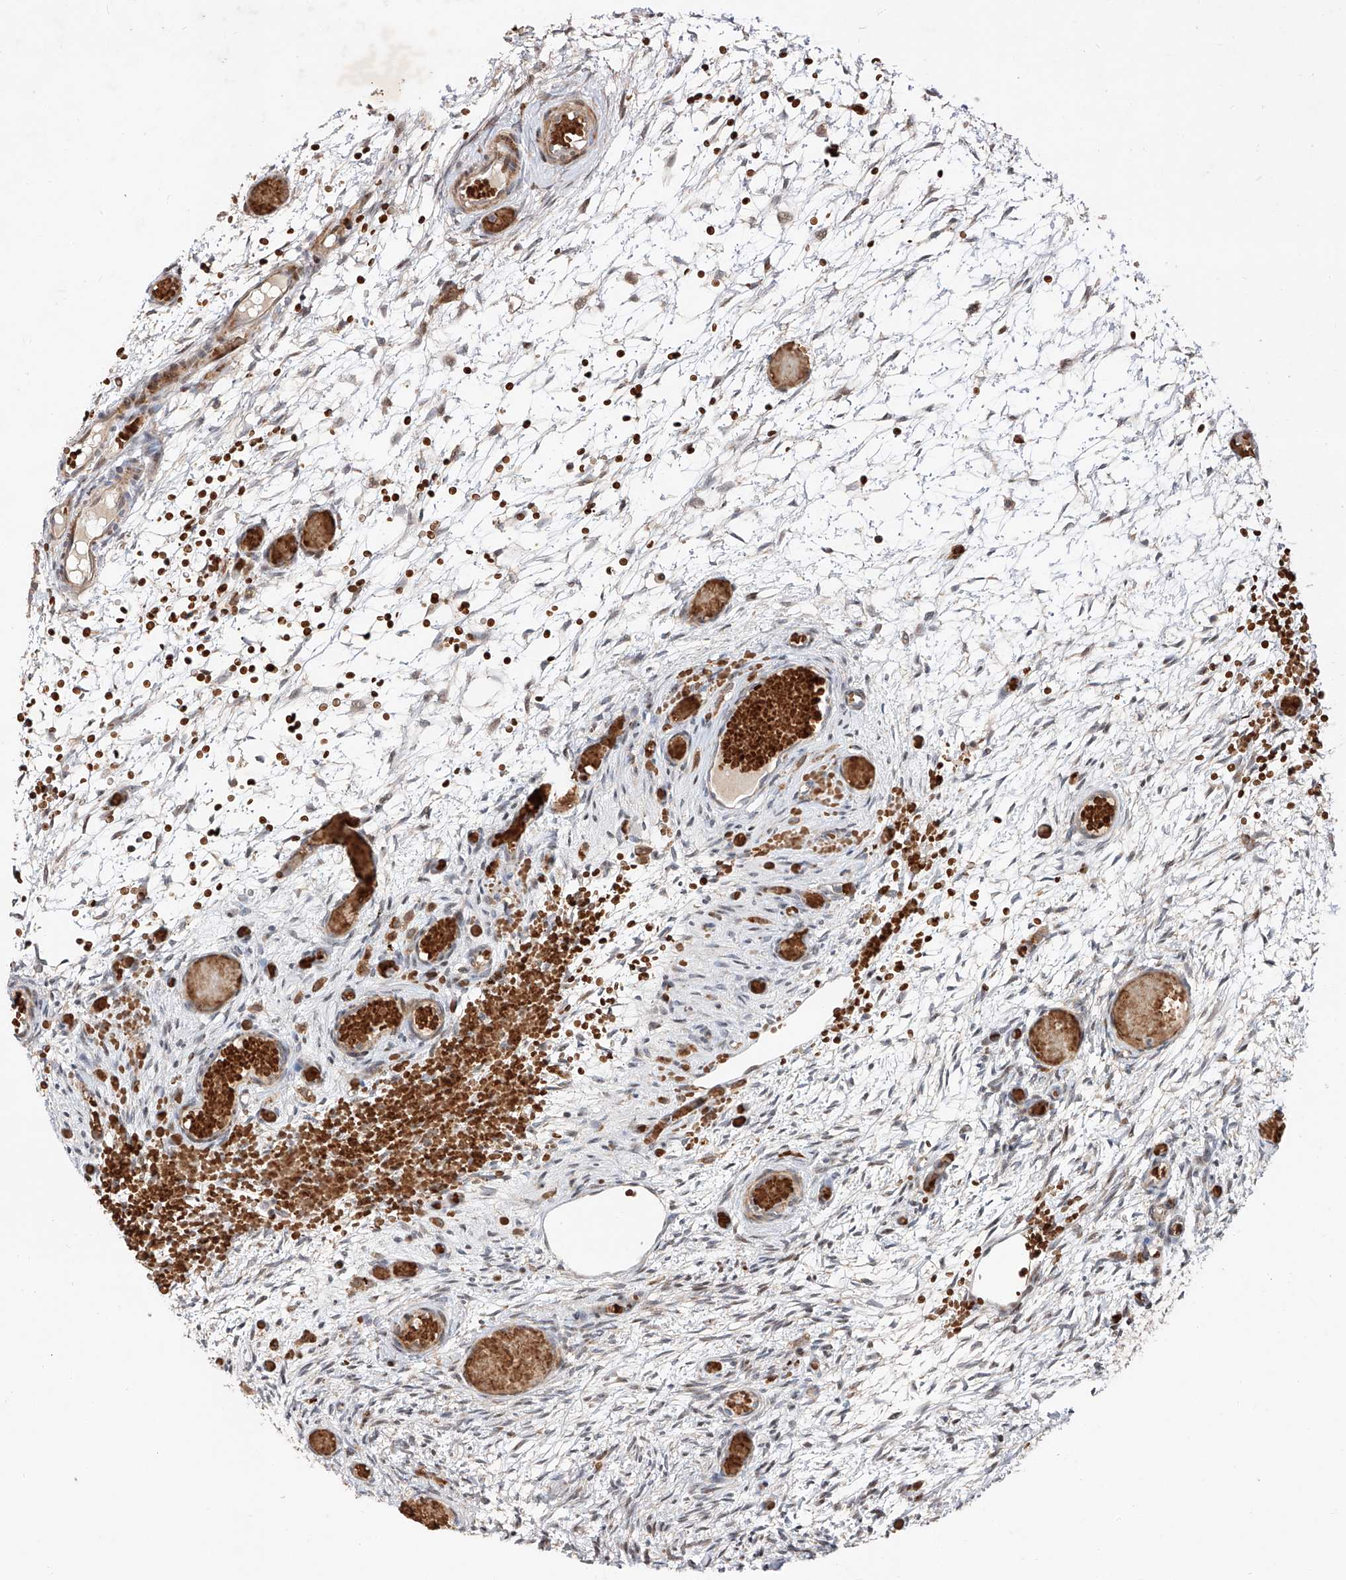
{"staining": {"intensity": "moderate", "quantity": "<25%", "location": "cytoplasmic/membranous"}, "tissue": "ovary", "cell_type": "Ovarian stroma cells", "image_type": "normal", "snomed": [{"axis": "morphology", "description": "Adenocarcinoma, NOS"}, {"axis": "topography", "description": "Endometrium"}], "caption": "Ovary stained for a protein (brown) shows moderate cytoplasmic/membranous positive positivity in approximately <25% of ovarian stroma cells.", "gene": "USF3", "patient": {"sex": "female", "age": 32}}